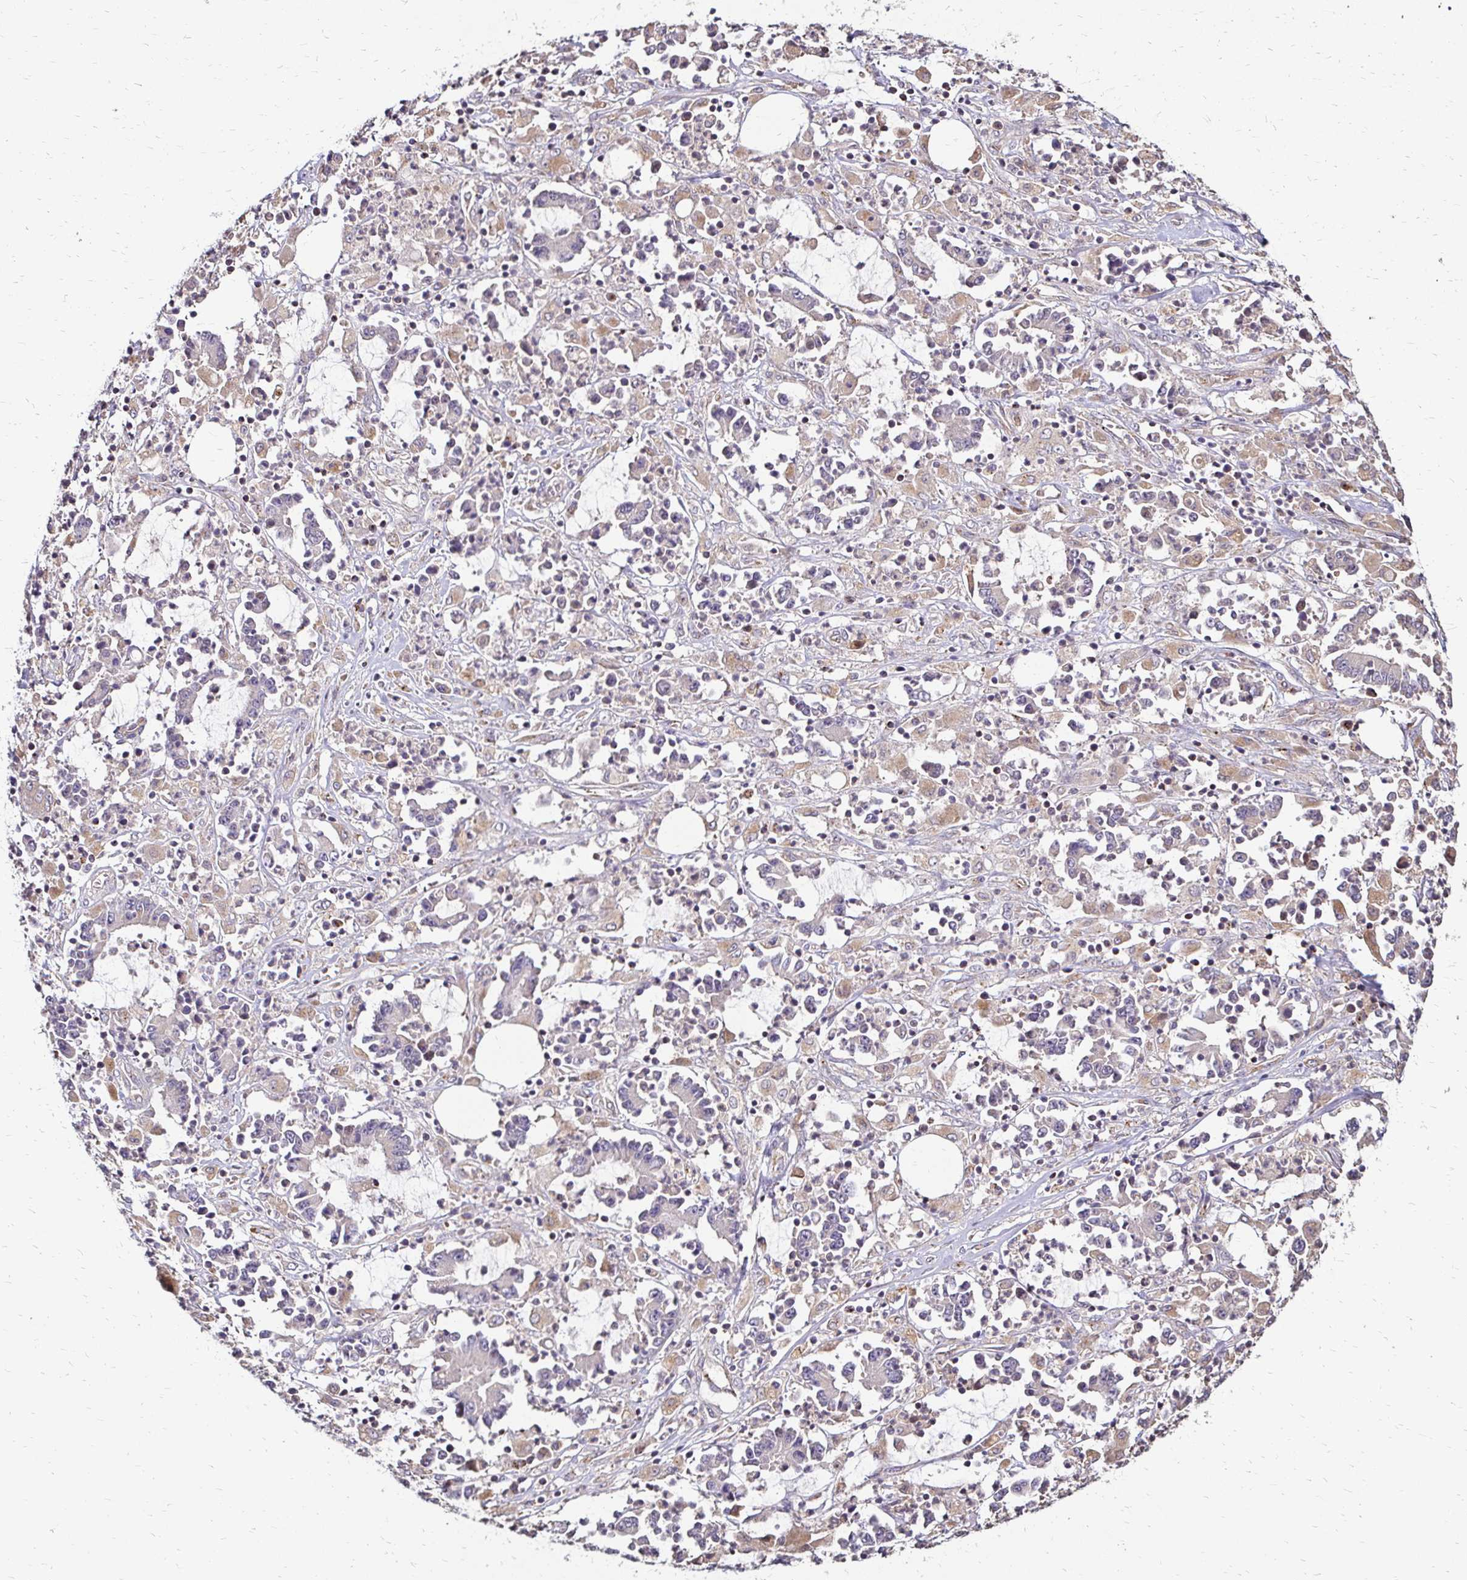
{"staining": {"intensity": "negative", "quantity": "none", "location": "none"}, "tissue": "stomach cancer", "cell_type": "Tumor cells", "image_type": "cancer", "snomed": [{"axis": "morphology", "description": "Adenocarcinoma, NOS"}, {"axis": "topography", "description": "Stomach, upper"}], "caption": "Tumor cells show no significant protein staining in adenocarcinoma (stomach).", "gene": "IDUA", "patient": {"sex": "male", "age": 68}}